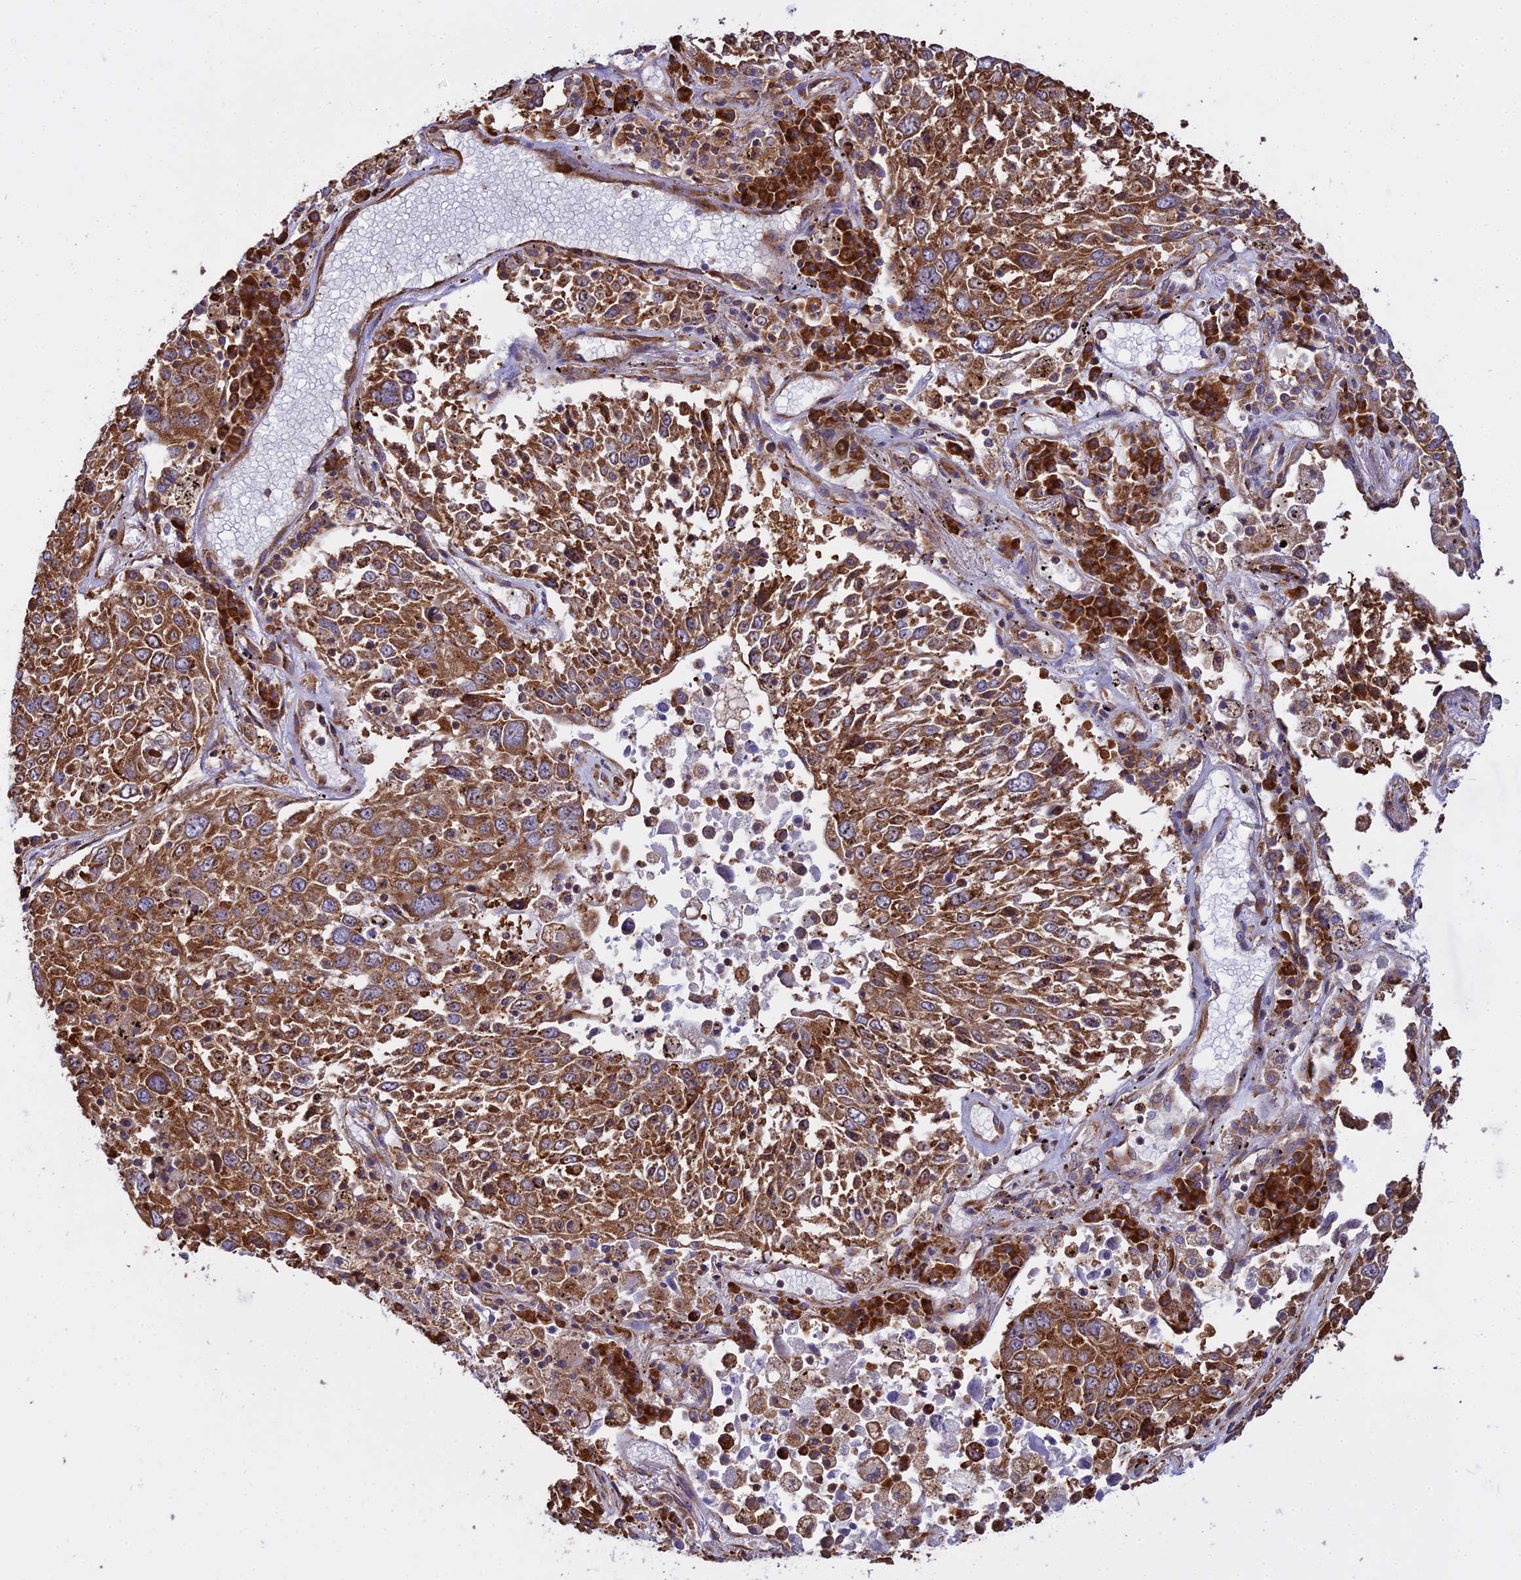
{"staining": {"intensity": "moderate", "quantity": ">75%", "location": "cytoplasmic/membranous"}, "tissue": "lung cancer", "cell_type": "Tumor cells", "image_type": "cancer", "snomed": [{"axis": "morphology", "description": "Squamous cell carcinoma, NOS"}, {"axis": "topography", "description": "Lung"}], "caption": "A photomicrograph showing moderate cytoplasmic/membranous staining in approximately >75% of tumor cells in lung cancer, as visualized by brown immunohistochemical staining.", "gene": "RPL26", "patient": {"sex": "male", "age": 65}}